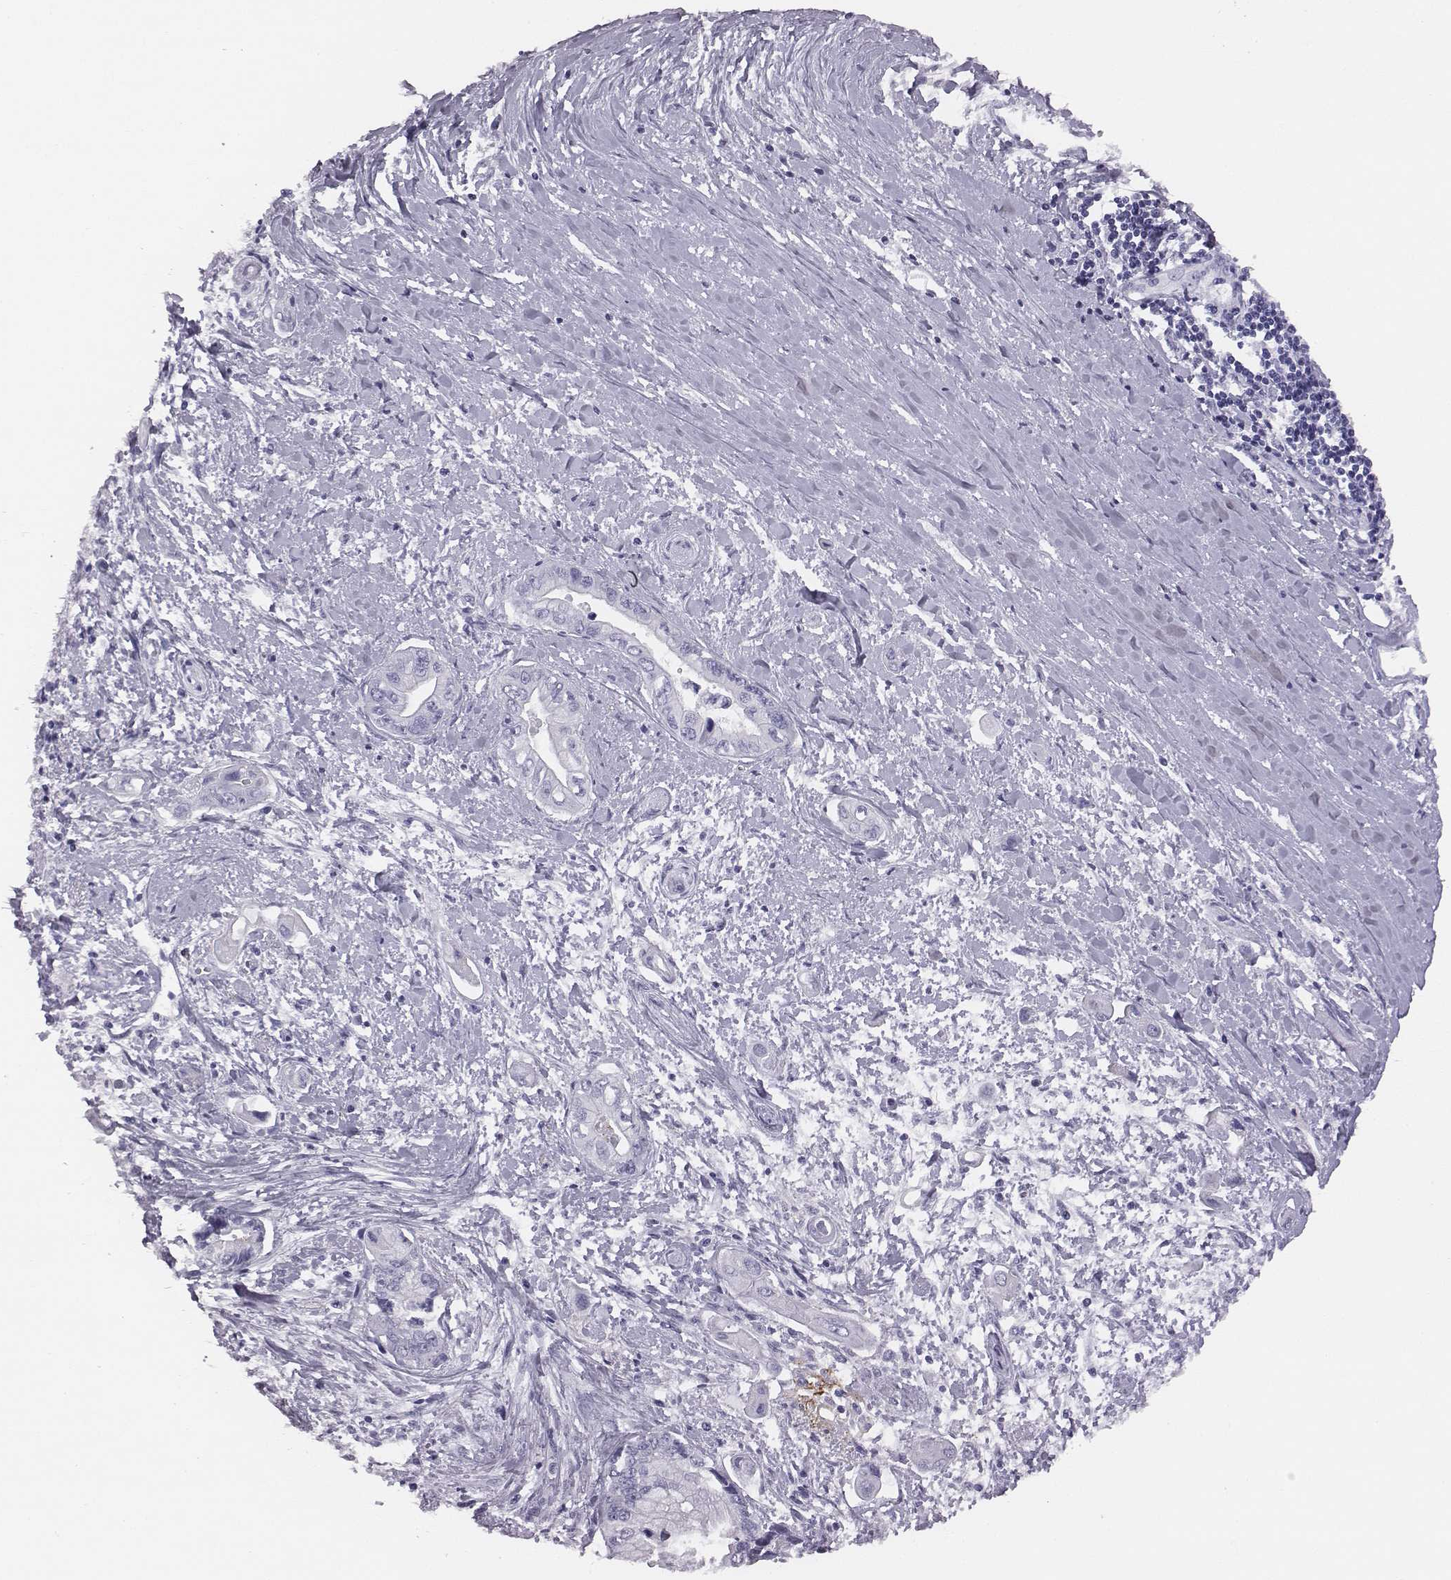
{"staining": {"intensity": "negative", "quantity": "none", "location": "none"}, "tissue": "pancreatic cancer", "cell_type": "Tumor cells", "image_type": "cancer", "snomed": [{"axis": "morphology", "description": "Adenocarcinoma, NOS"}, {"axis": "topography", "description": "Pancreas"}], "caption": "The micrograph reveals no staining of tumor cells in pancreatic cancer.", "gene": "ACOD1", "patient": {"sex": "male", "age": 60}}